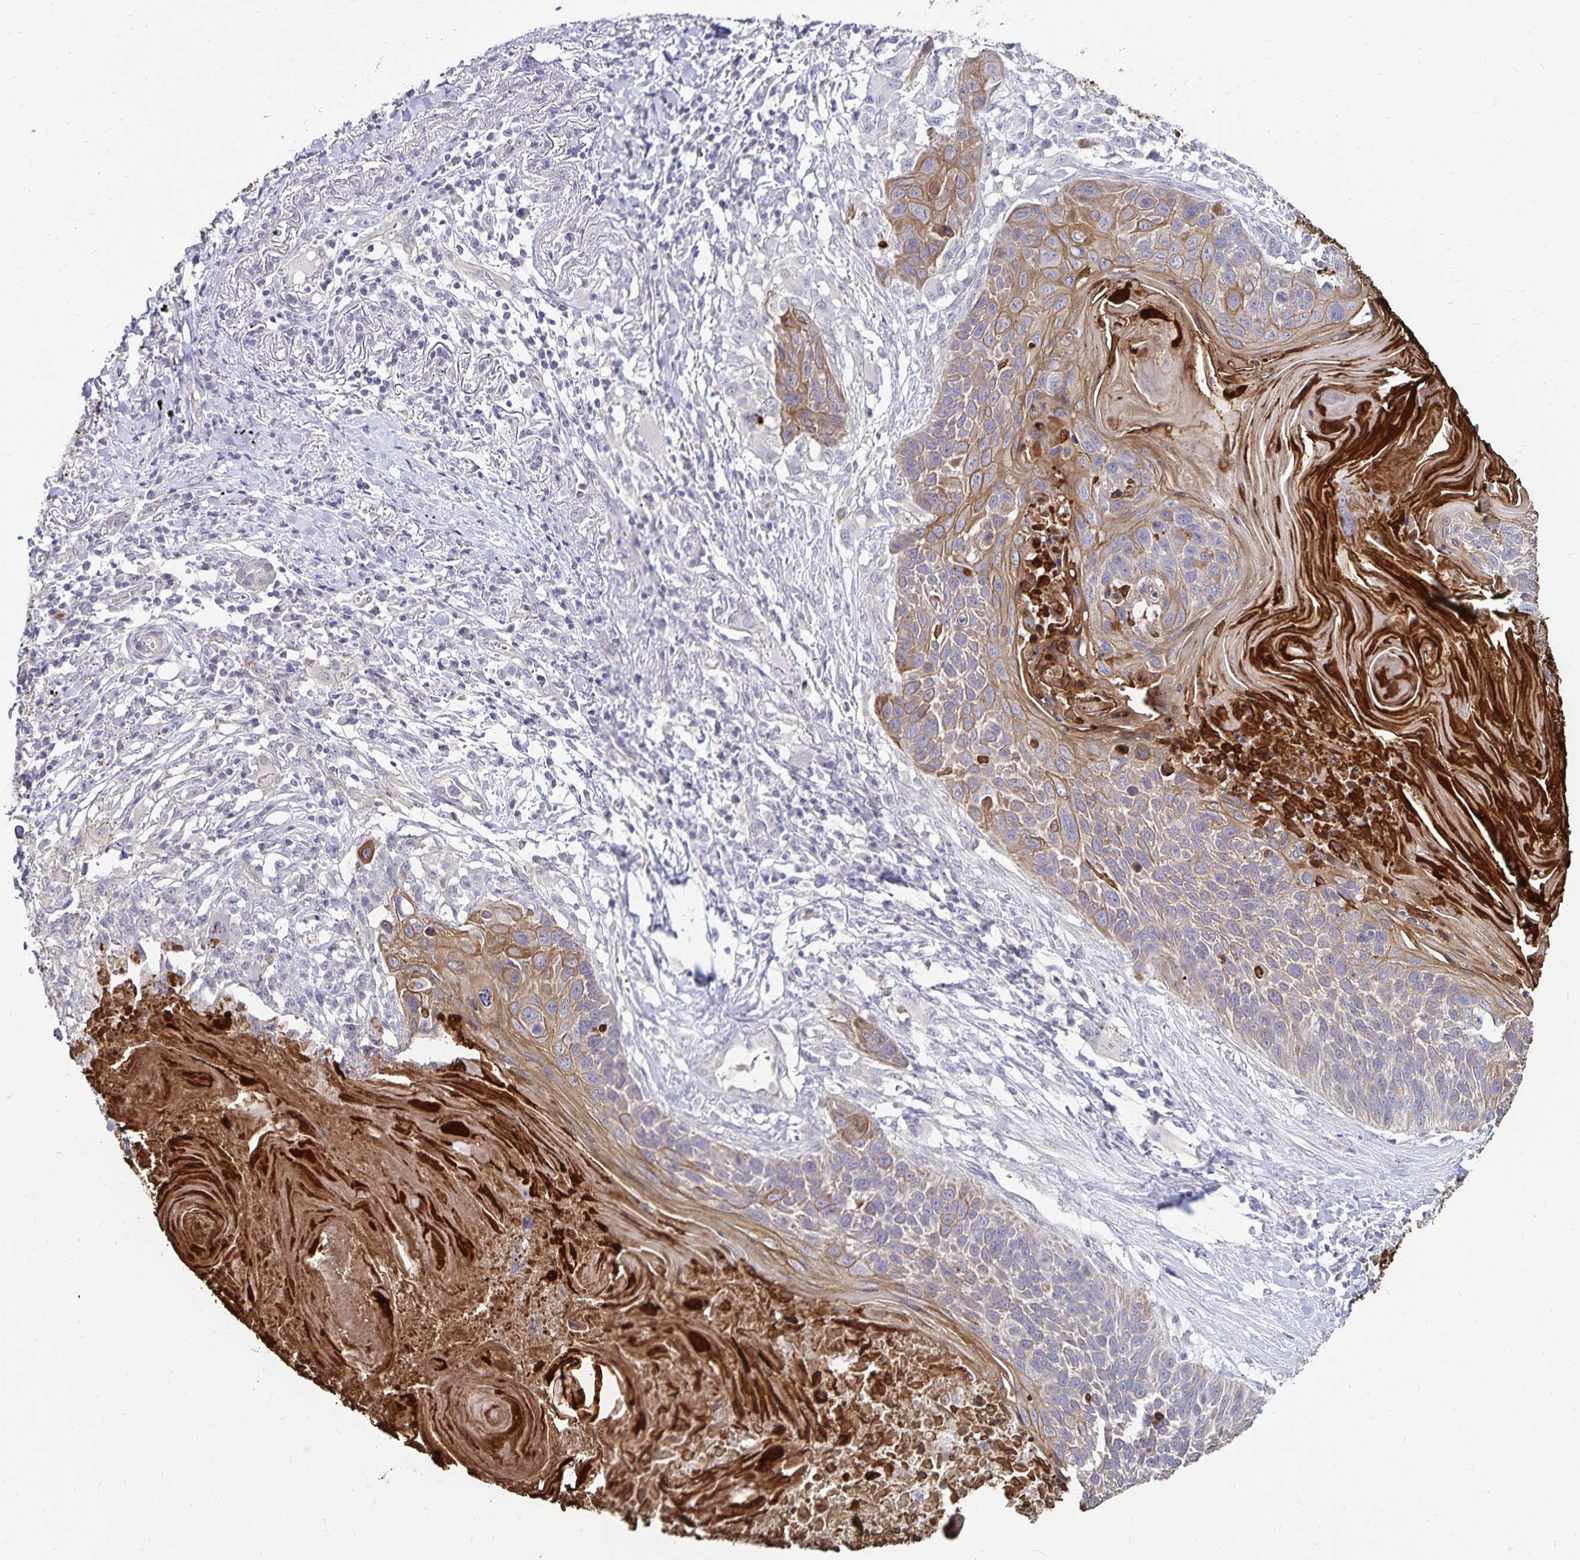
{"staining": {"intensity": "moderate", "quantity": "25%-75%", "location": "cytoplasmic/membranous"}, "tissue": "lung cancer", "cell_type": "Tumor cells", "image_type": "cancer", "snomed": [{"axis": "morphology", "description": "Squamous cell carcinoma, NOS"}, {"axis": "topography", "description": "Lung"}], "caption": "Tumor cells show medium levels of moderate cytoplasmic/membranous staining in approximately 25%-75% of cells in human lung squamous cell carcinoma.", "gene": "CDKN2B", "patient": {"sex": "male", "age": 78}}